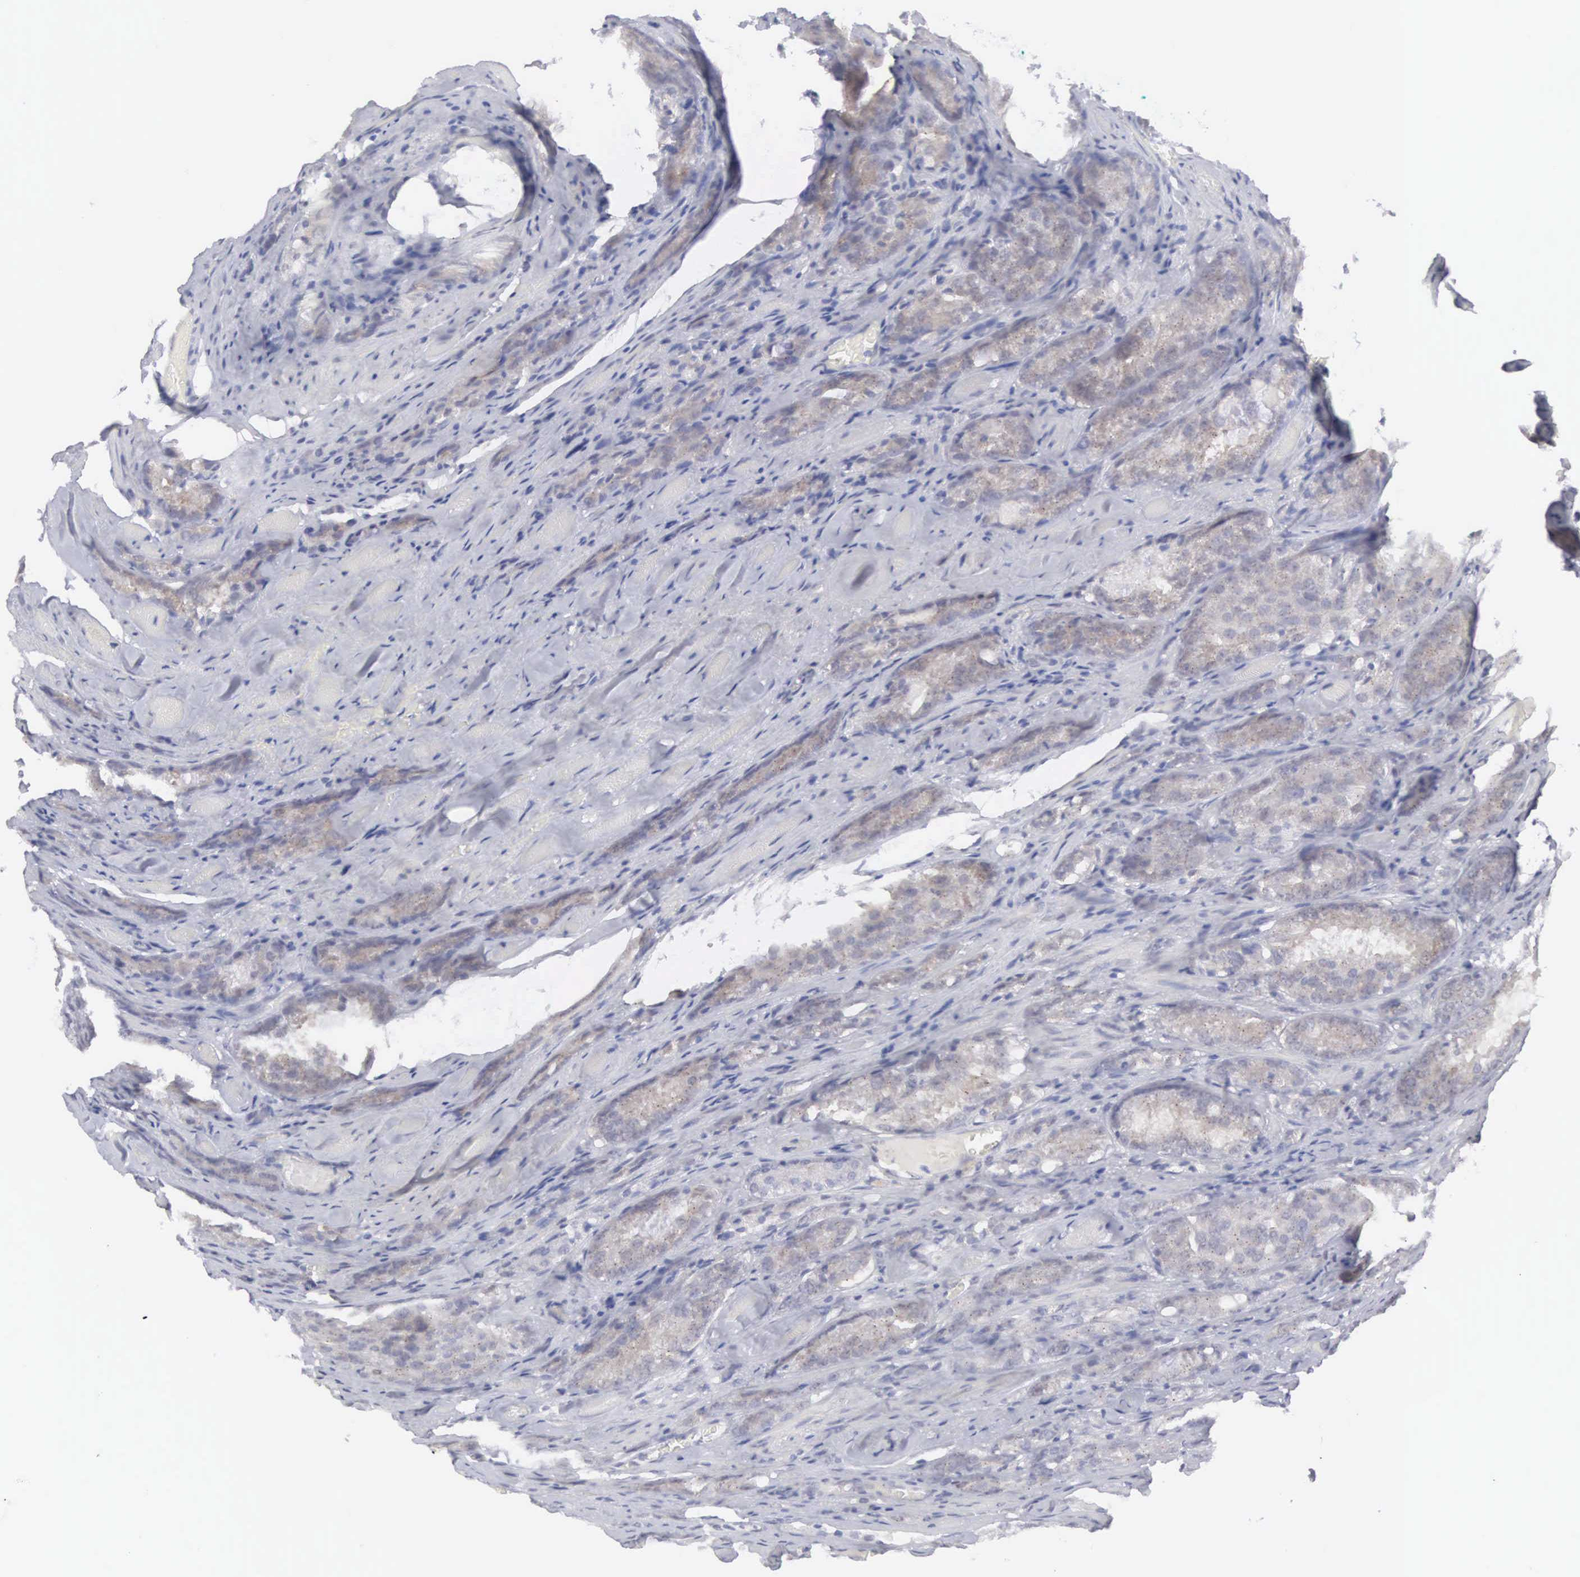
{"staining": {"intensity": "weak", "quantity": "25%-75%", "location": "cytoplasmic/membranous"}, "tissue": "prostate cancer", "cell_type": "Tumor cells", "image_type": "cancer", "snomed": [{"axis": "morphology", "description": "Adenocarcinoma, Medium grade"}, {"axis": "topography", "description": "Prostate"}], "caption": "Immunohistochemistry (DAB) staining of adenocarcinoma (medium-grade) (prostate) exhibits weak cytoplasmic/membranous protein staining in approximately 25%-75% of tumor cells.", "gene": "MNAT1", "patient": {"sex": "male", "age": 60}}